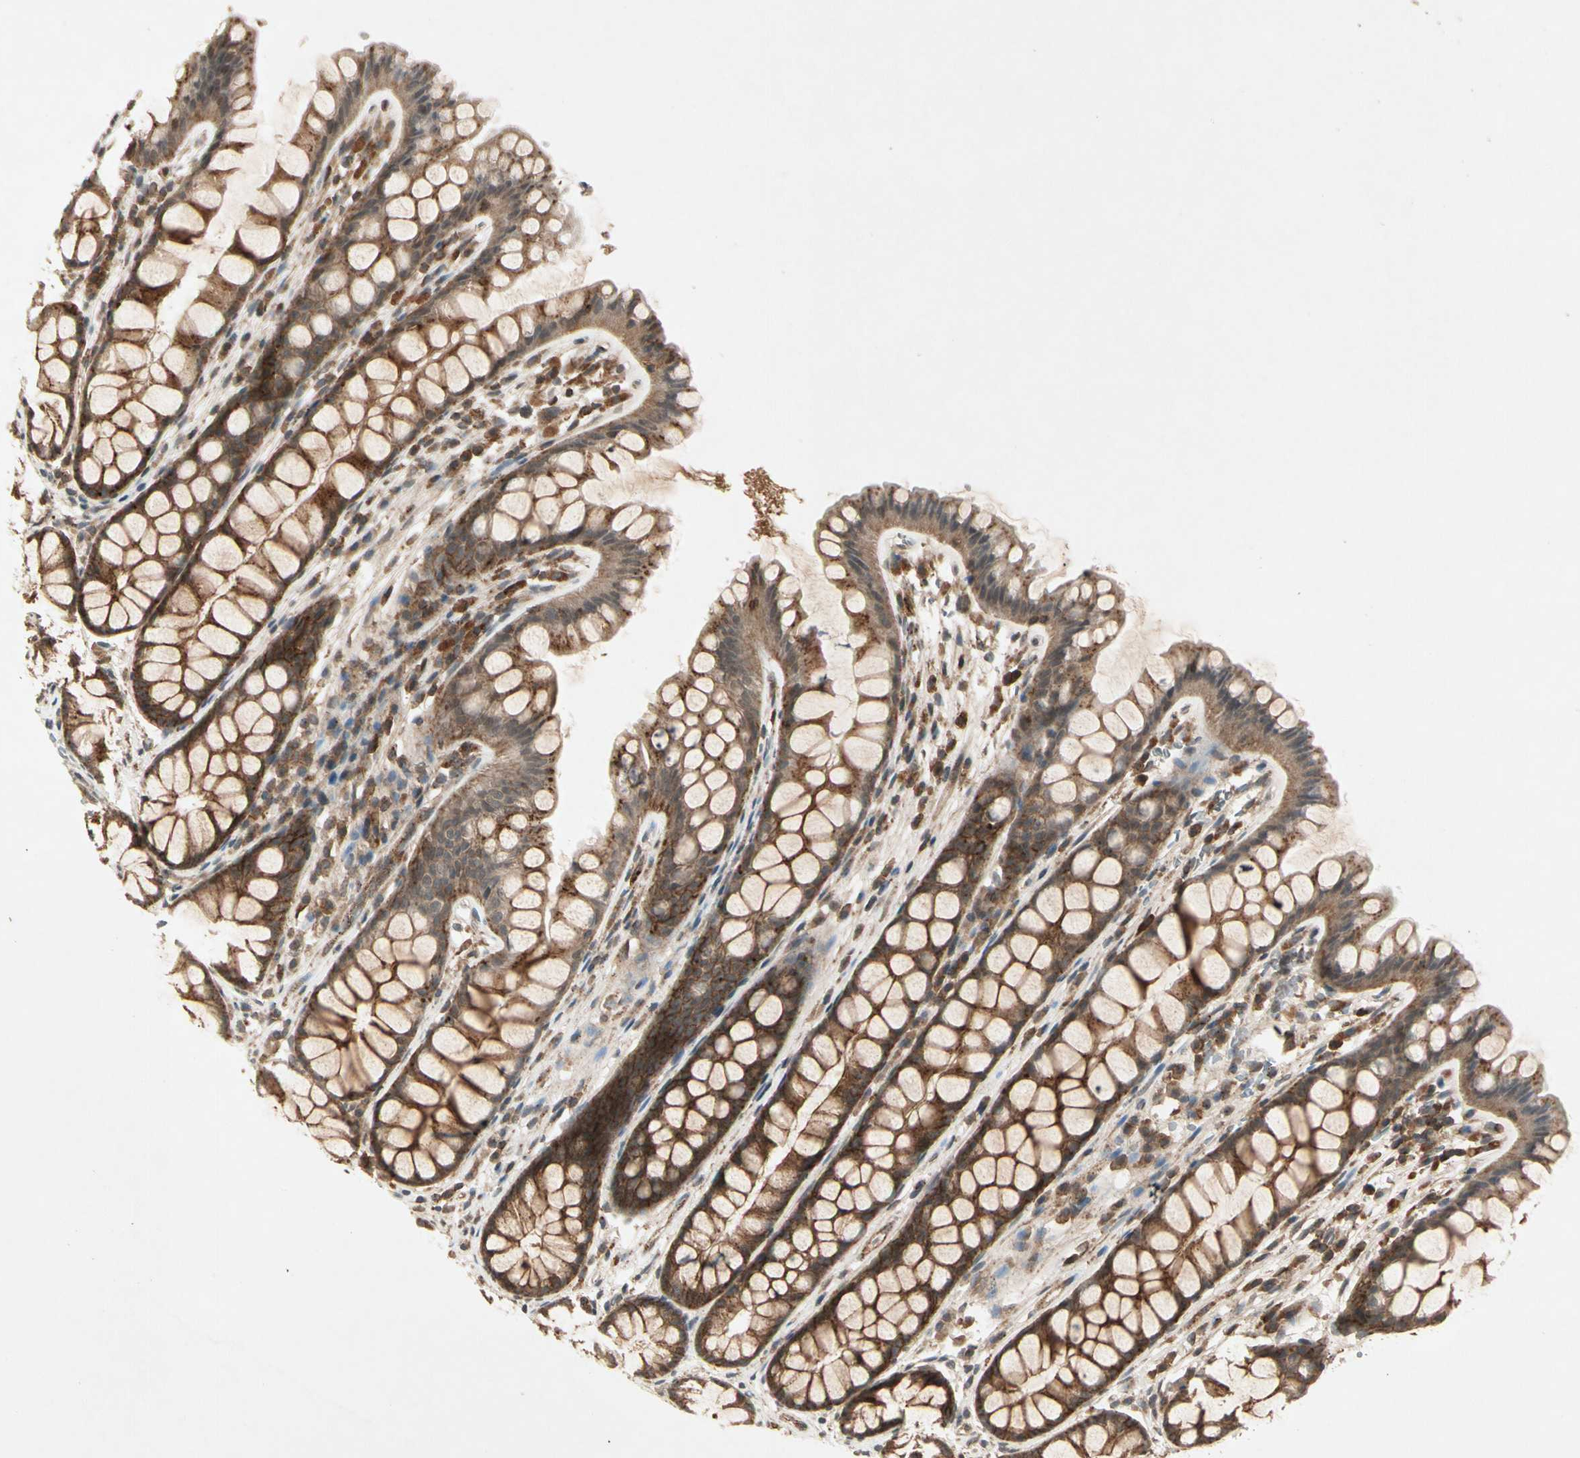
{"staining": {"intensity": "negative", "quantity": "none", "location": "none"}, "tissue": "colon", "cell_type": "Endothelial cells", "image_type": "normal", "snomed": [{"axis": "morphology", "description": "Normal tissue, NOS"}, {"axis": "topography", "description": "Colon"}], "caption": "Colon was stained to show a protein in brown. There is no significant positivity in endothelial cells.", "gene": "FLOT1", "patient": {"sex": "female", "age": 55}}